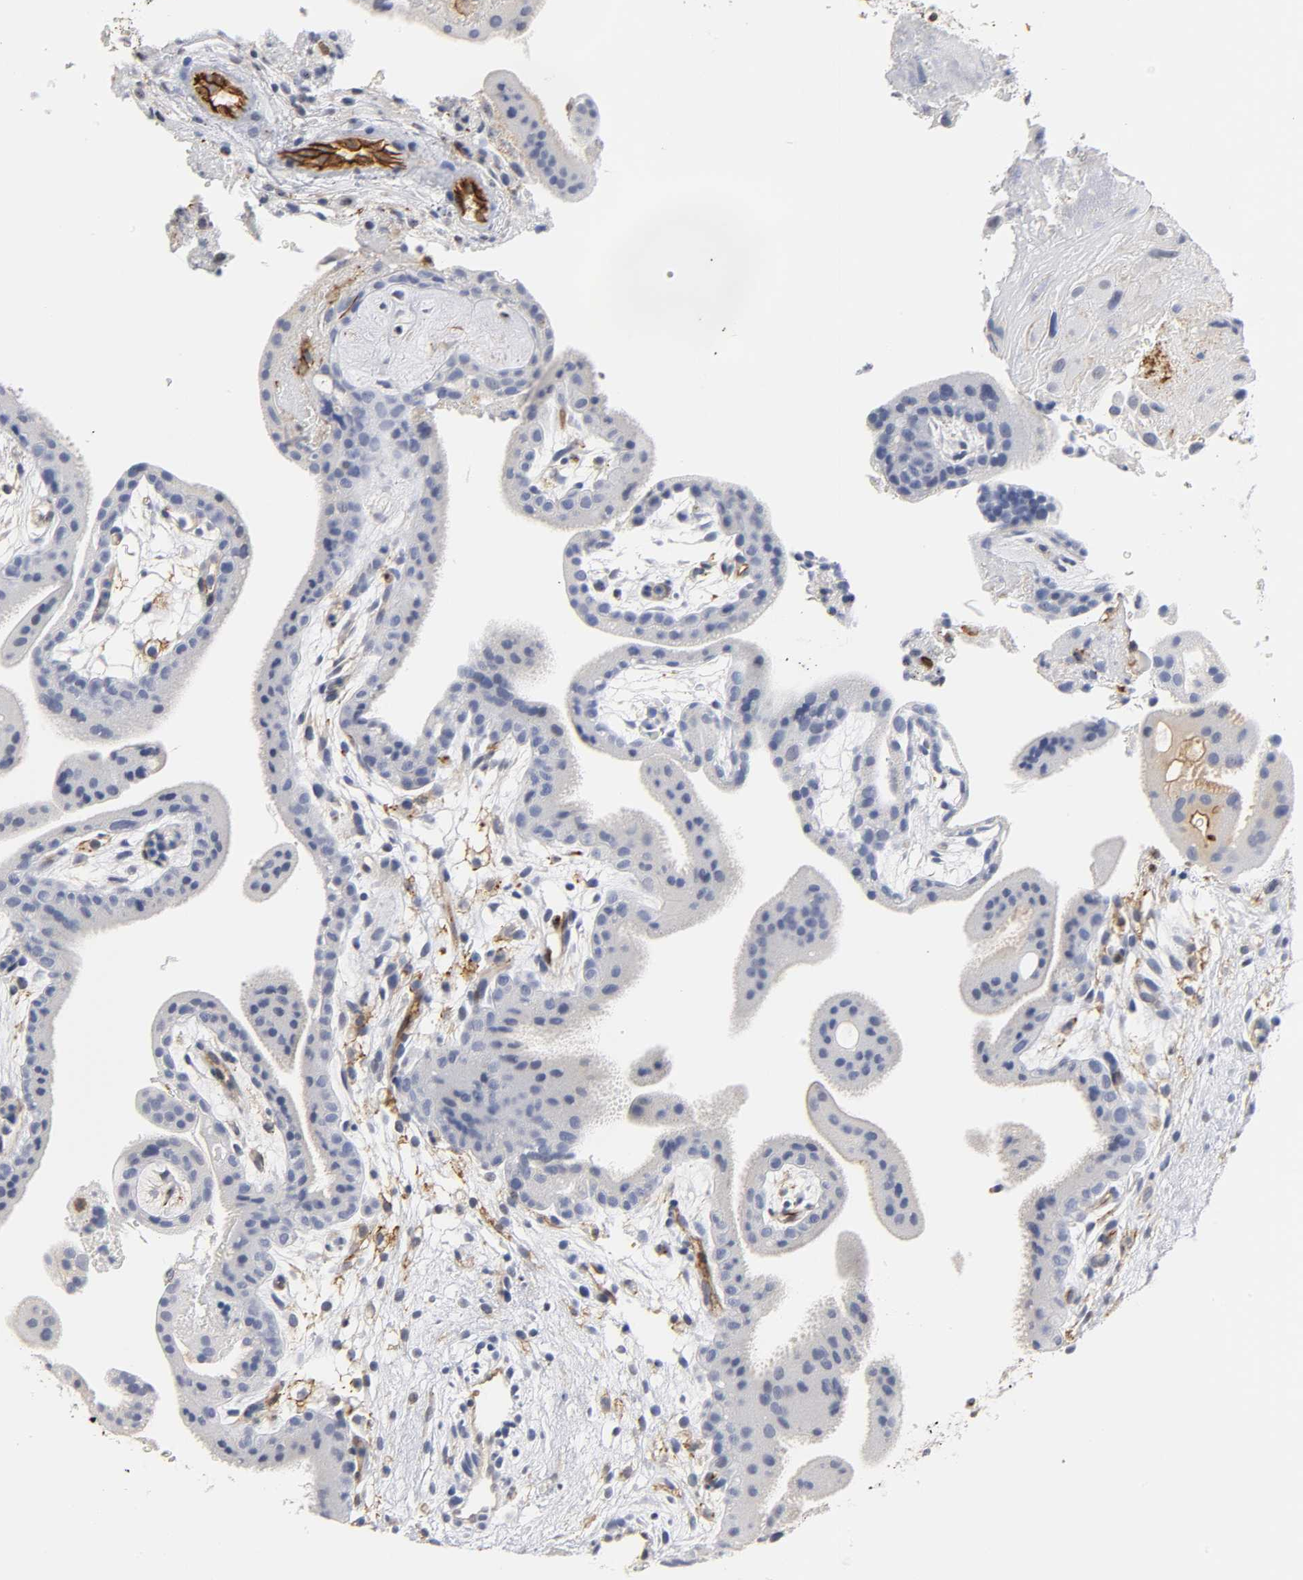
{"staining": {"intensity": "negative", "quantity": "none", "location": "none"}, "tissue": "placenta", "cell_type": "Decidual cells", "image_type": "normal", "snomed": [{"axis": "morphology", "description": "Normal tissue, NOS"}, {"axis": "topography", "description": "Placenta"}], "caption": "The immunohistochemistry (IHC) histopathology image has no significant staining in decidual cells of placenta. (Brightfield microscopy of DAB immunohistochemistry (IHC) at high magnification).", "gene": "ICAM1", "patient": {"sex": "female", "age": 19}}